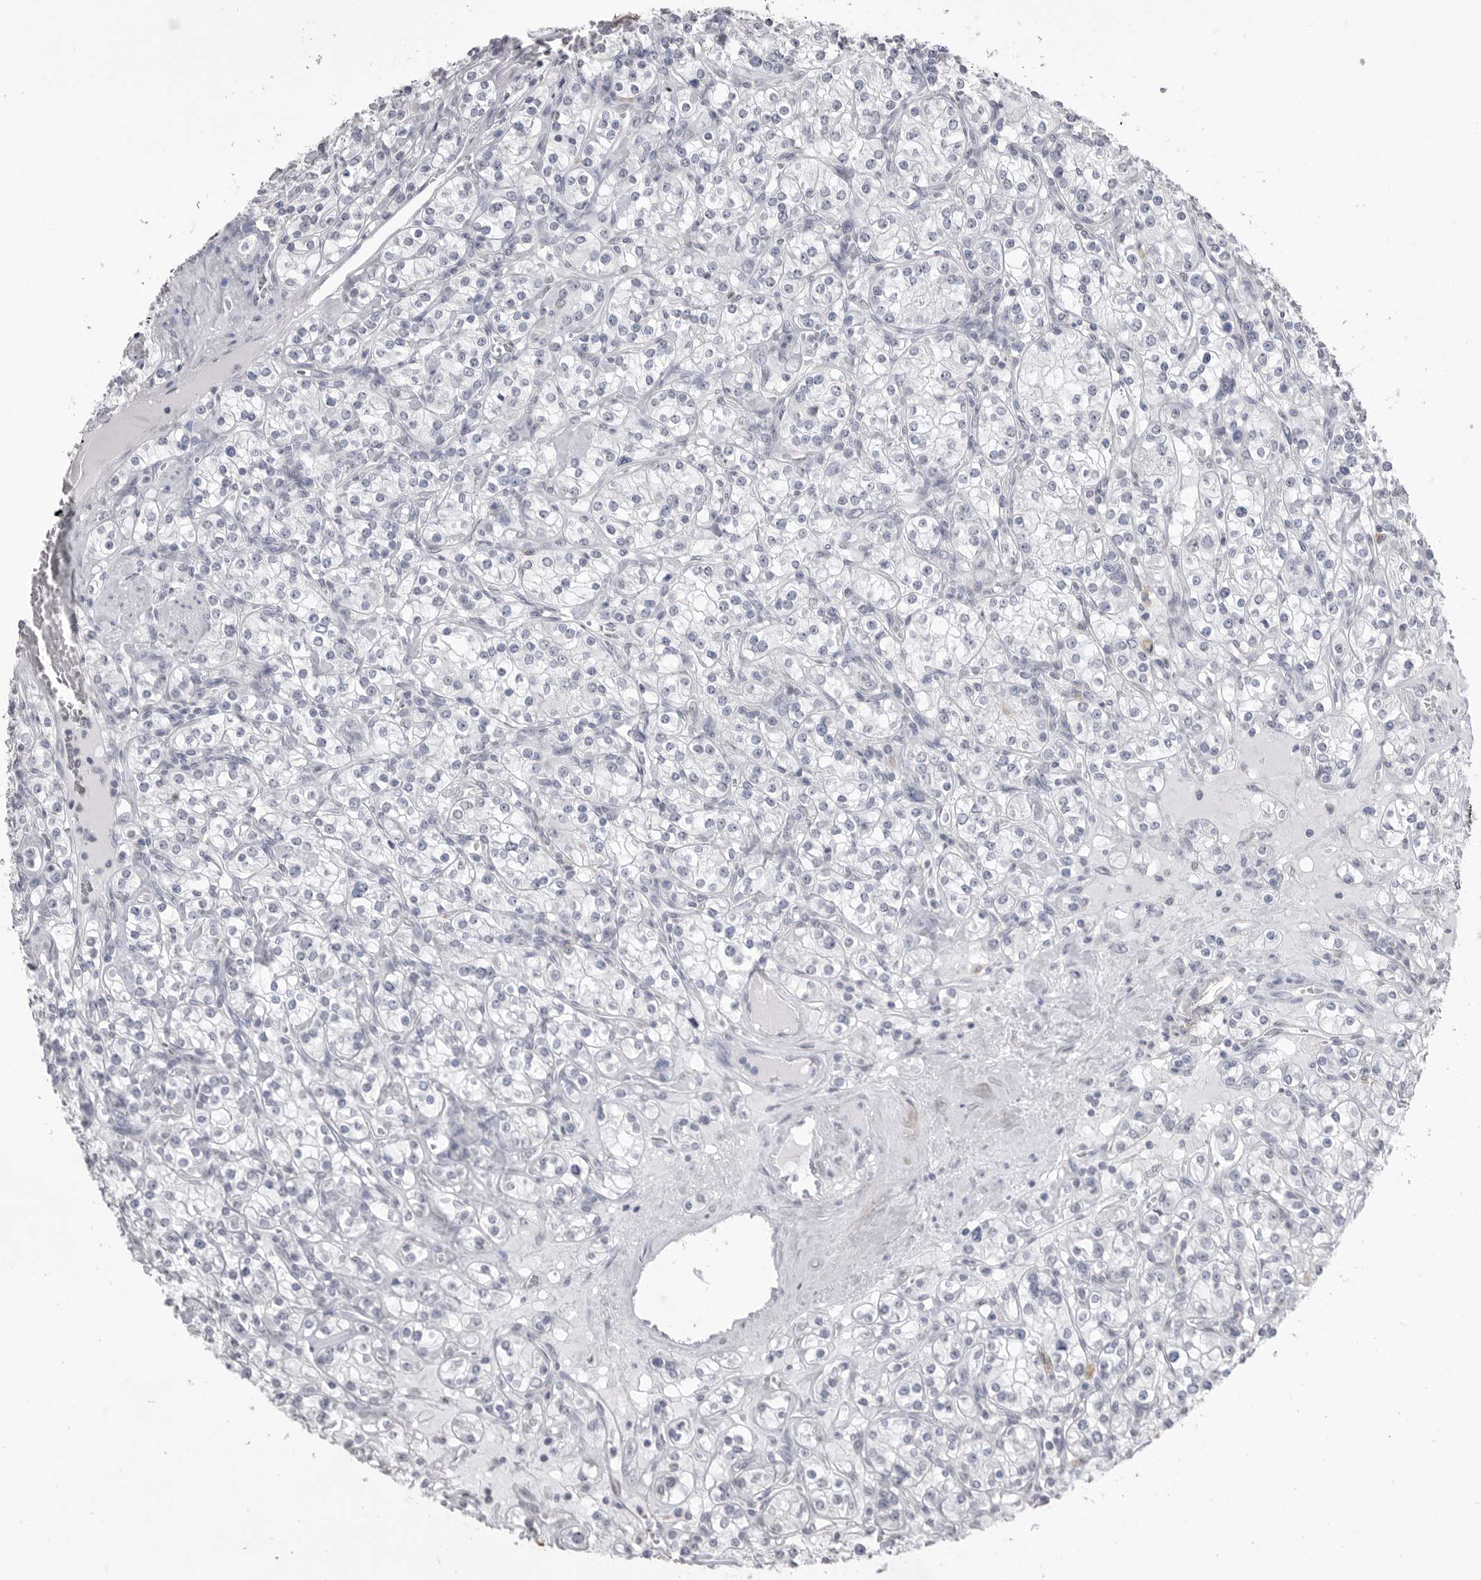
{"staining": {"intensity": "negative", "quantity": "none", "location": "none"}, "tissue": "renal cancer", "cell_type": "Tumor cells", "image_type": "cancer", "snomed": [{"axis": "morphology", "description": "Adenocarcinoma, NOS"}, {"axis": "topography", "description": "Kidney"}], "caption": "Immunohistochemistry (IHC) of human renal cancer (adenocarcinoma) displays no positivity in tumor cells.", "gene": "ICAM5", "patient": {"sex": "male", "age": 77}}